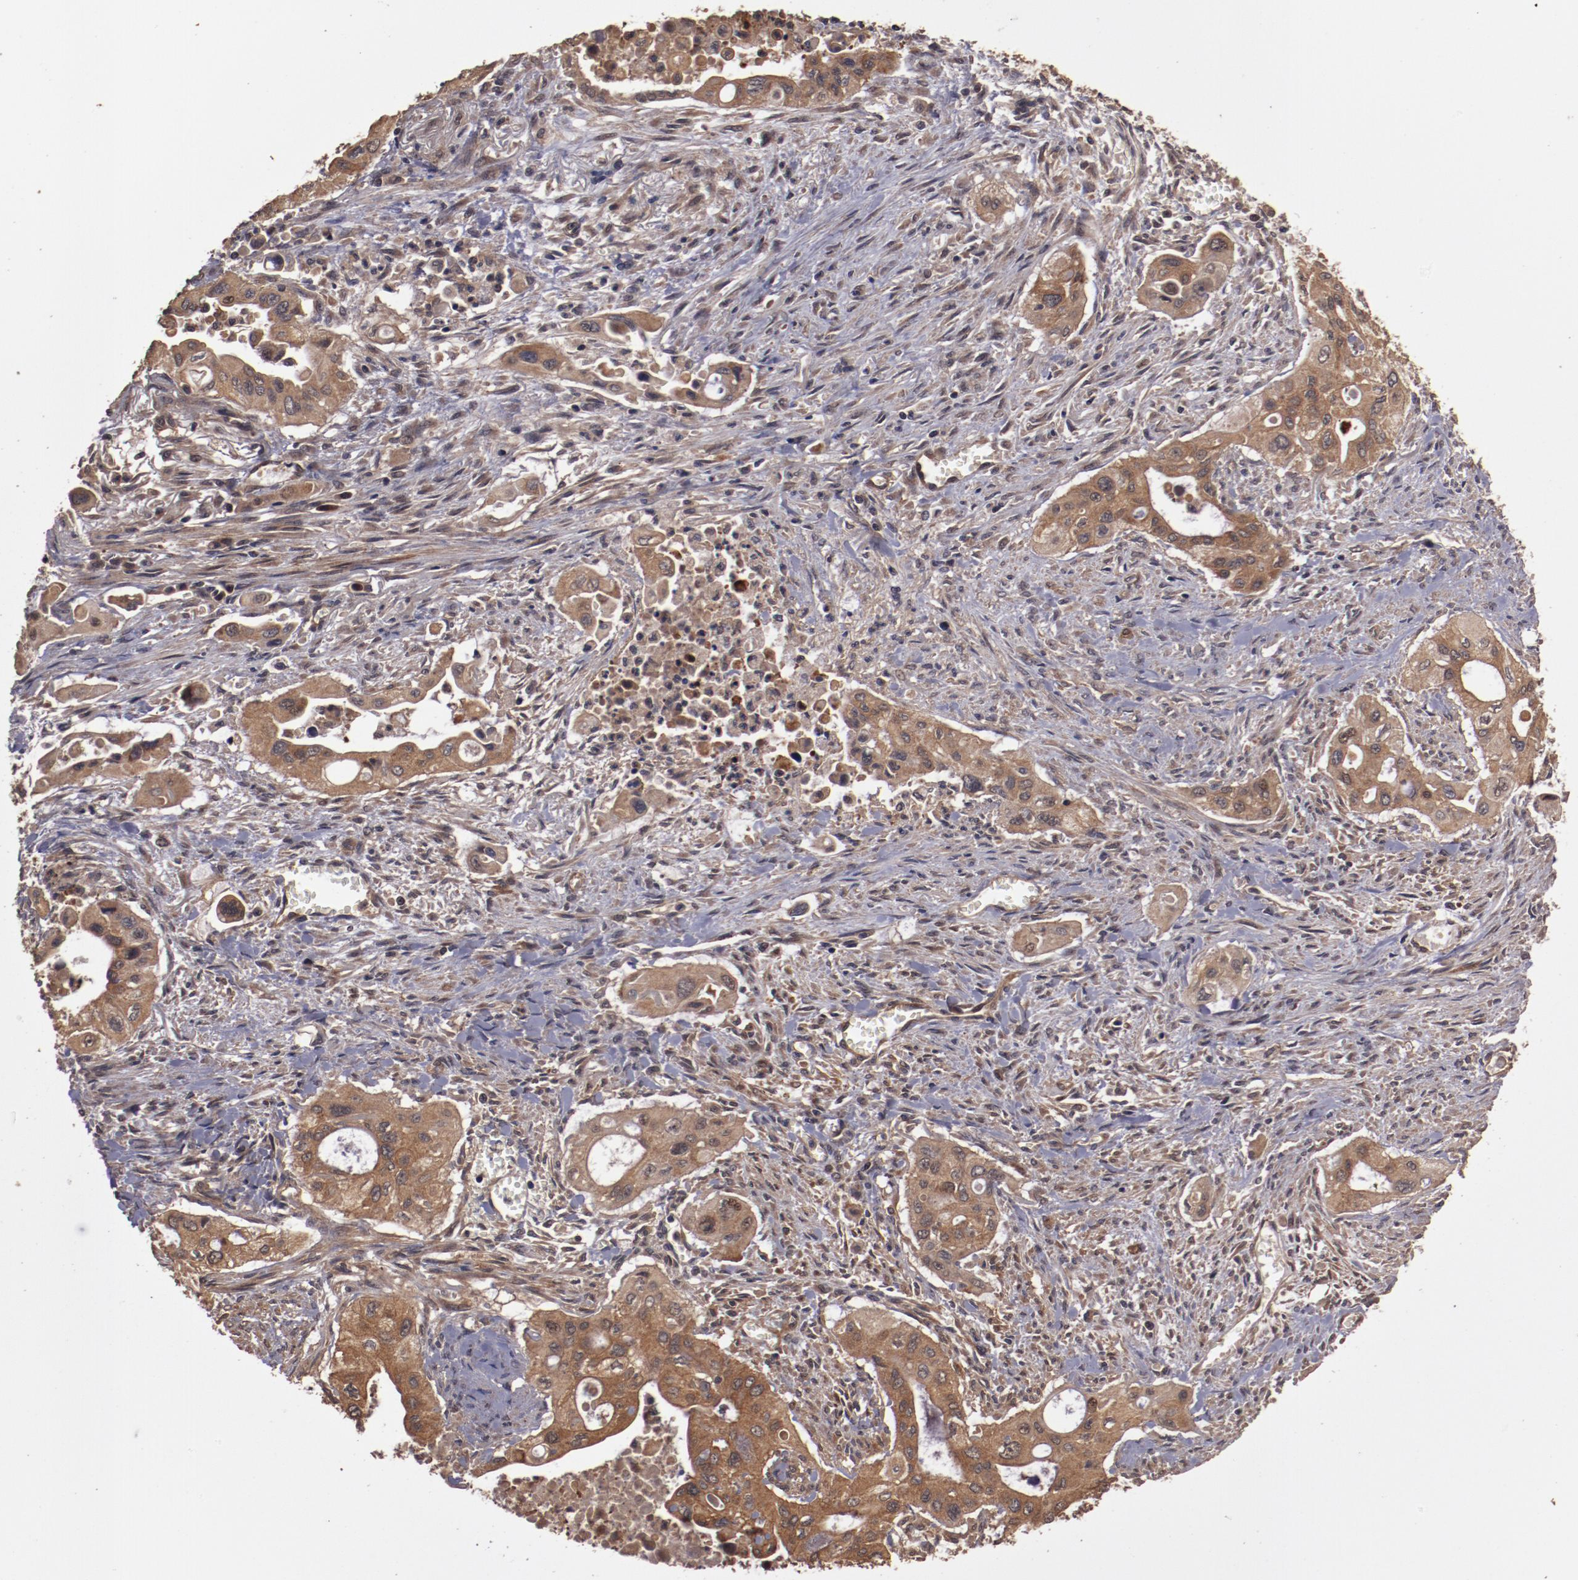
{"staining": {"intensity": "strong", "quantity": ">75%", "location": "cytoplasmic/membranous"}, "tissue": "pancreatic cancer", "cell_type": "Tumor cells", "image_type": "cancer", "snomed": [{"axis": "morphology", "description": "Adenocarcinoma, NOS"}, {"axis": "topography", "description": "Pancreas"}], "caption": "Immunohistochemical staining of pancreatic cancer displays high levels of strong cytoplasmic/membranous protein positivity in about >75% of tumor cells.", "gene": "TXNDC16", "patient": {"sex": "male", "age": 77}}